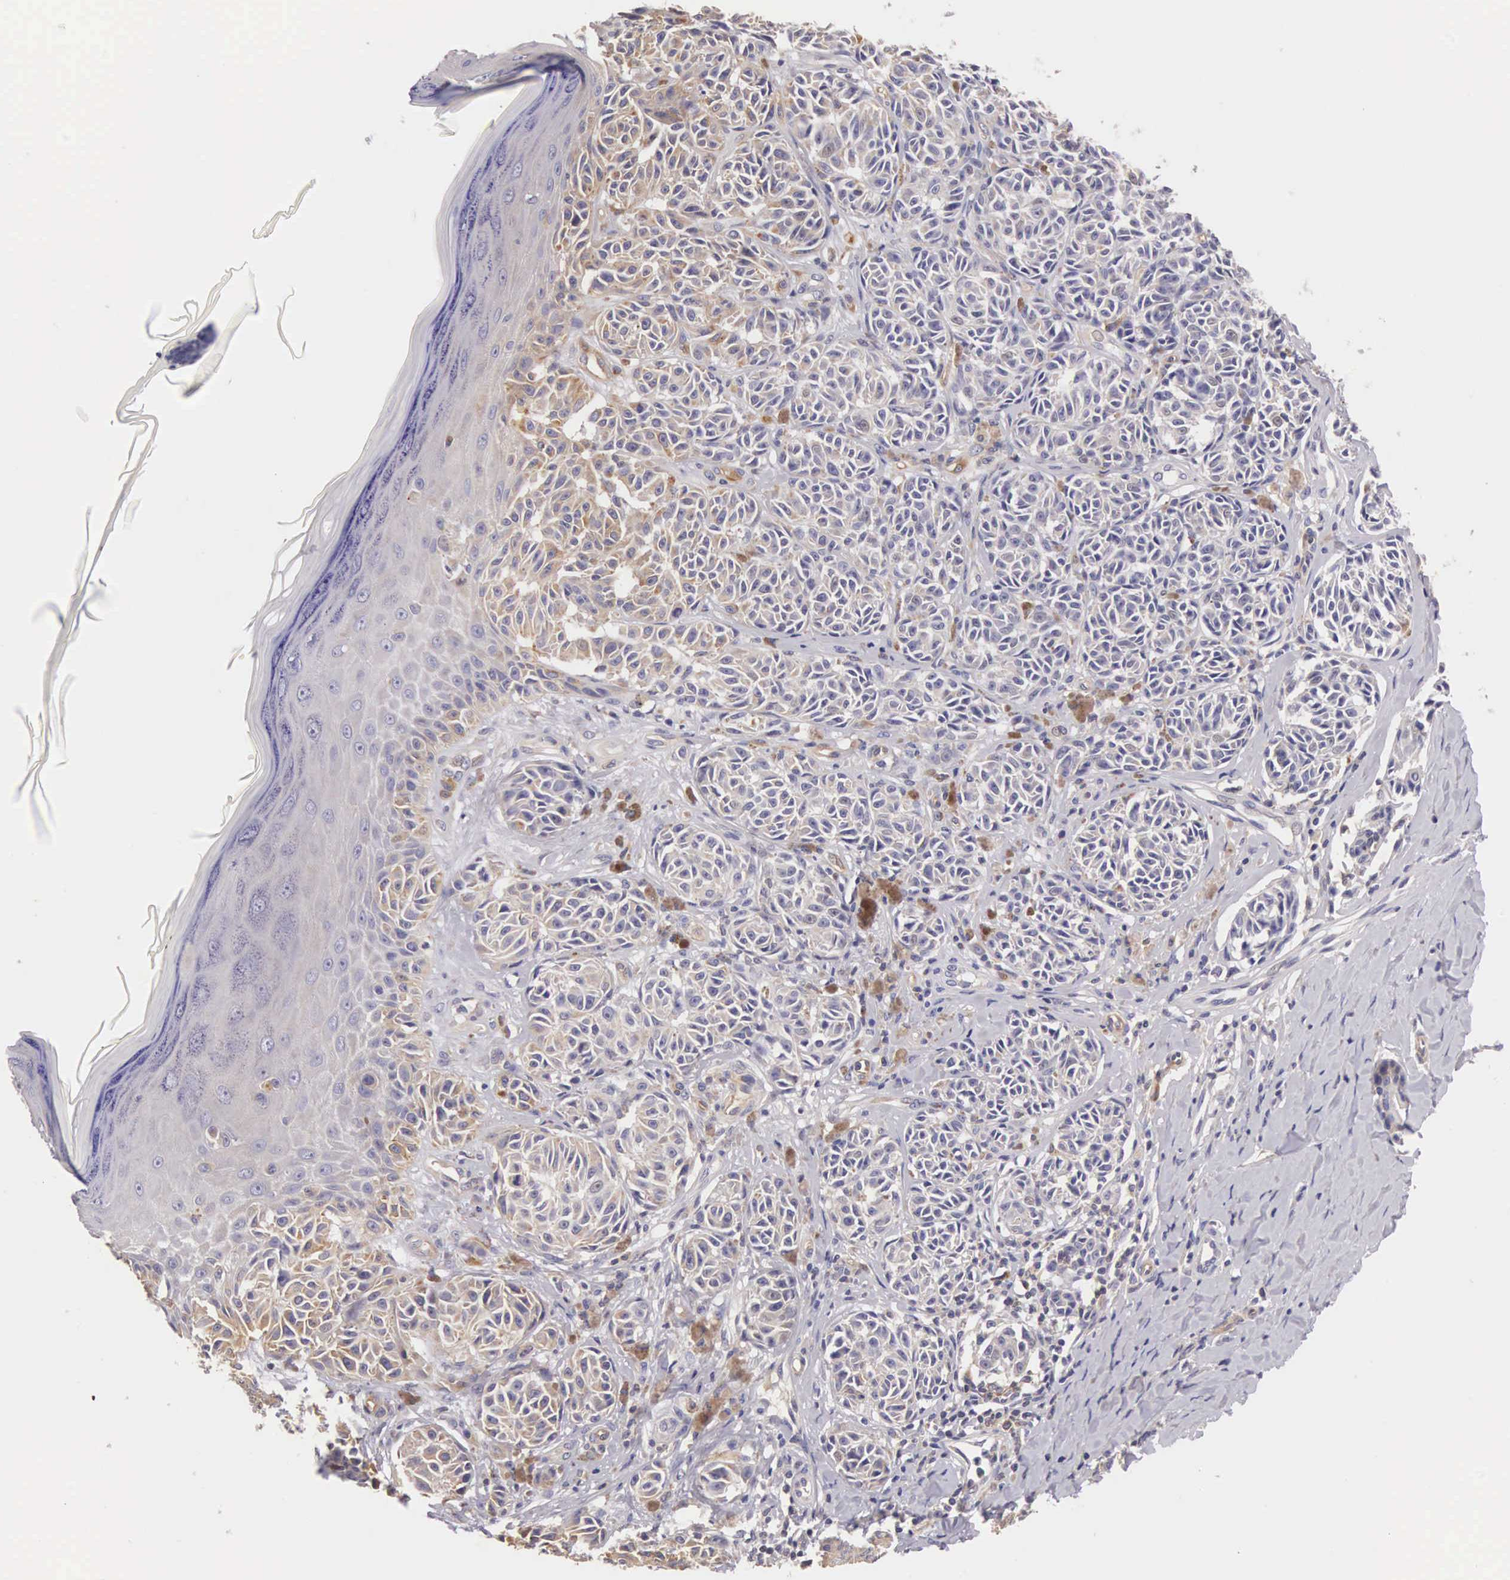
{"staining": {"intensity": "moderate", "quantity": ">75%", "location": "cytoplasmic/membranous"}, "tissue": "melanoma", "cell_type": "Tumor cells", "image_type": "cancer", "snomed": [{"axis": "morphology", "description": "Malignant melanoma, NOS"}, {"axis": "topography", "description": "Skin"}], "caption": "This image reveals IHC staining of human melanoma, with medium moderate cytoplasmic/membranous staining in approximately >75% of tumor cells.", "gene": "OSBPL3", "patient": {"sex": "male", "age": 49}}